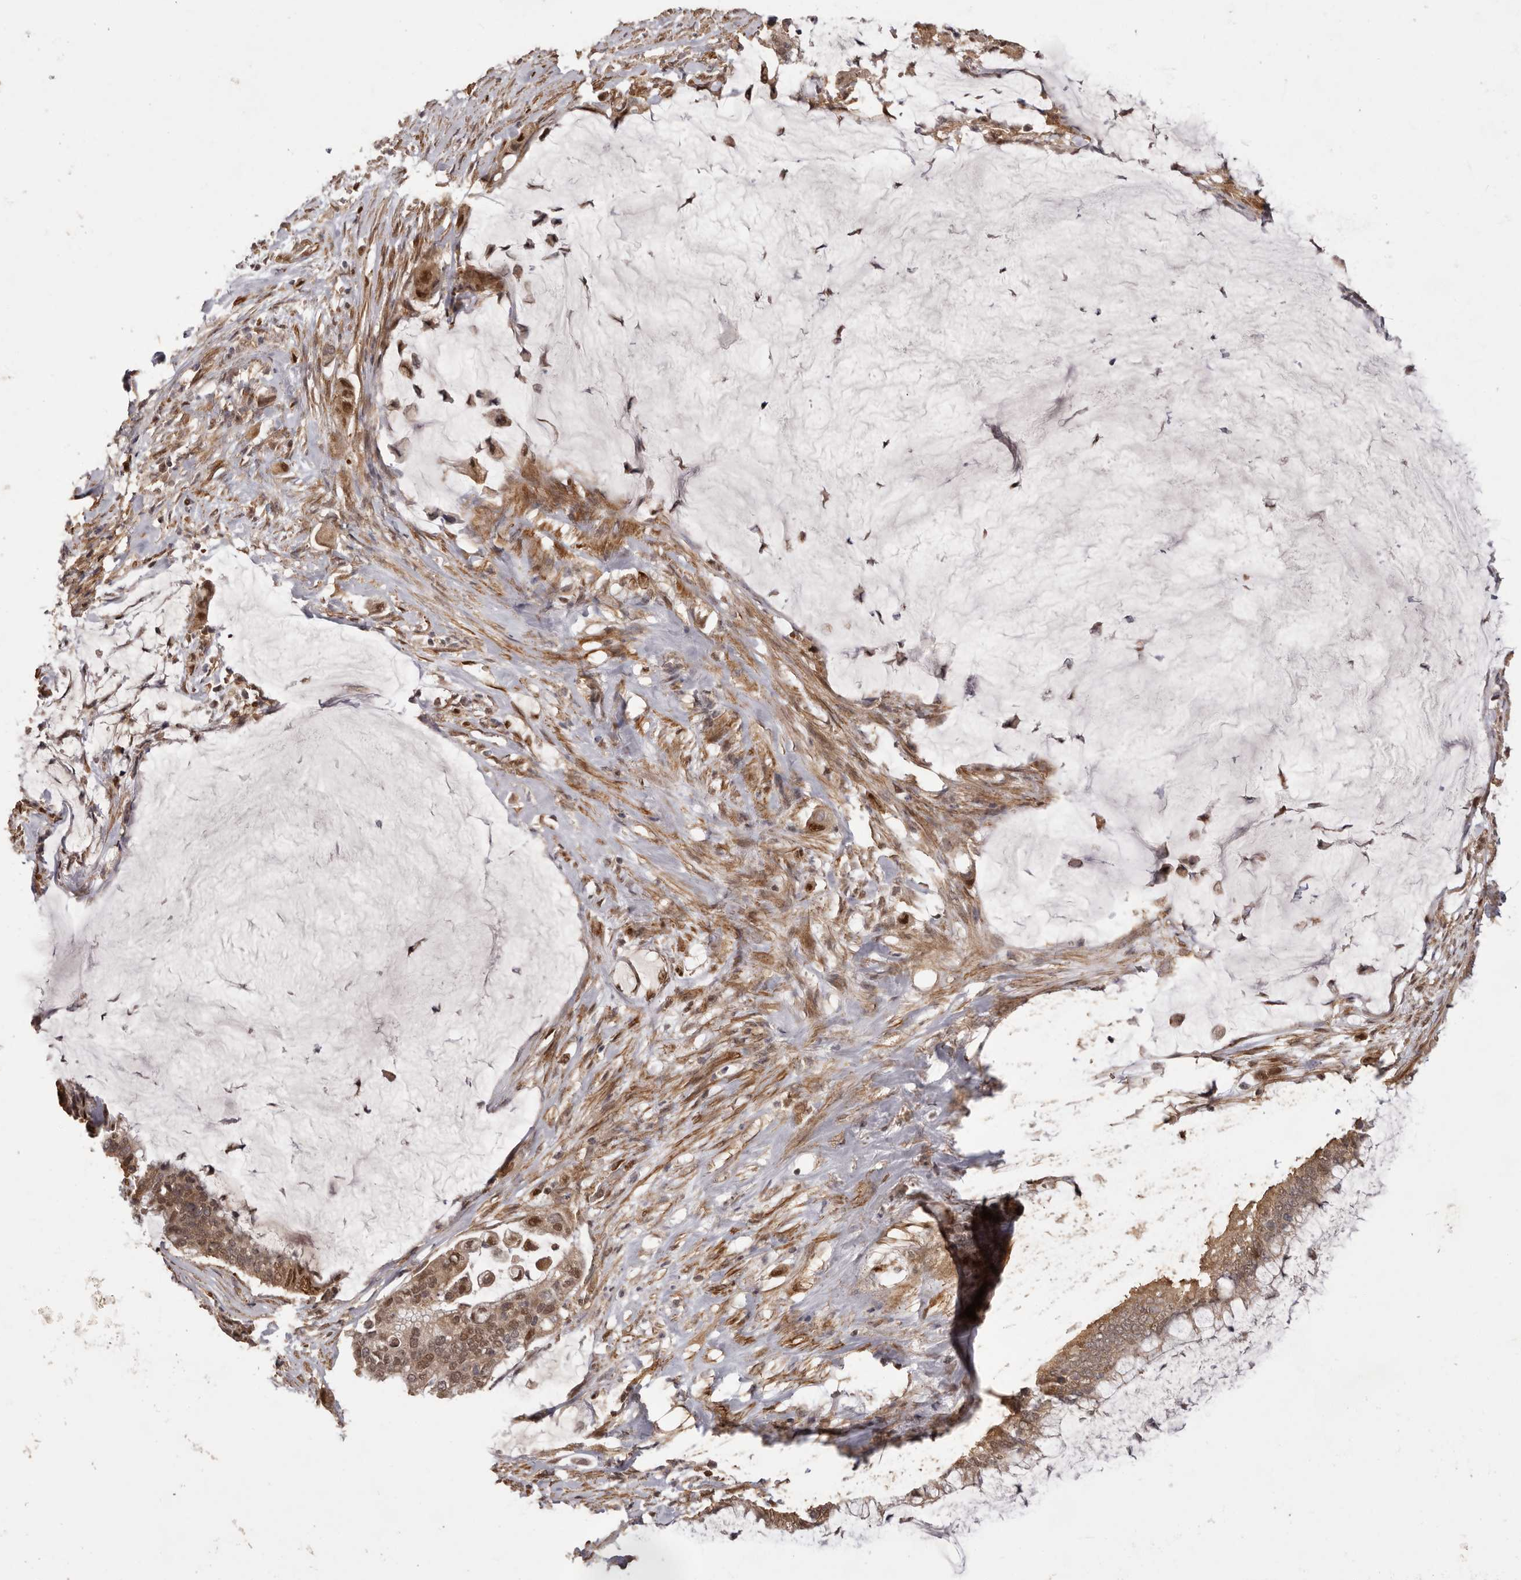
{"staining": {"intensity": "moderate", "quantity": ">75%", "location": "cytoplasmic/membranous,nuclear"}, "tissue": "pancreatic cancer", "cell_type": "Tumor cells", "image_type": "cancer", "snomed": [{"axis": "morphology", "description": "Adenocarcinoma, NOS"}, {"axis": "topography", "description": "Pancreas"}], "caption": "About >75% of tumor cells in pancreatic cancer (adenocarcinoma) reveal moderate cytoplasmic/membranous and nuclear protein expression as visualized by brown immunohistochemical staining.", "gene": "UBR2", "patient": {"sex": "male", "age": 41}}